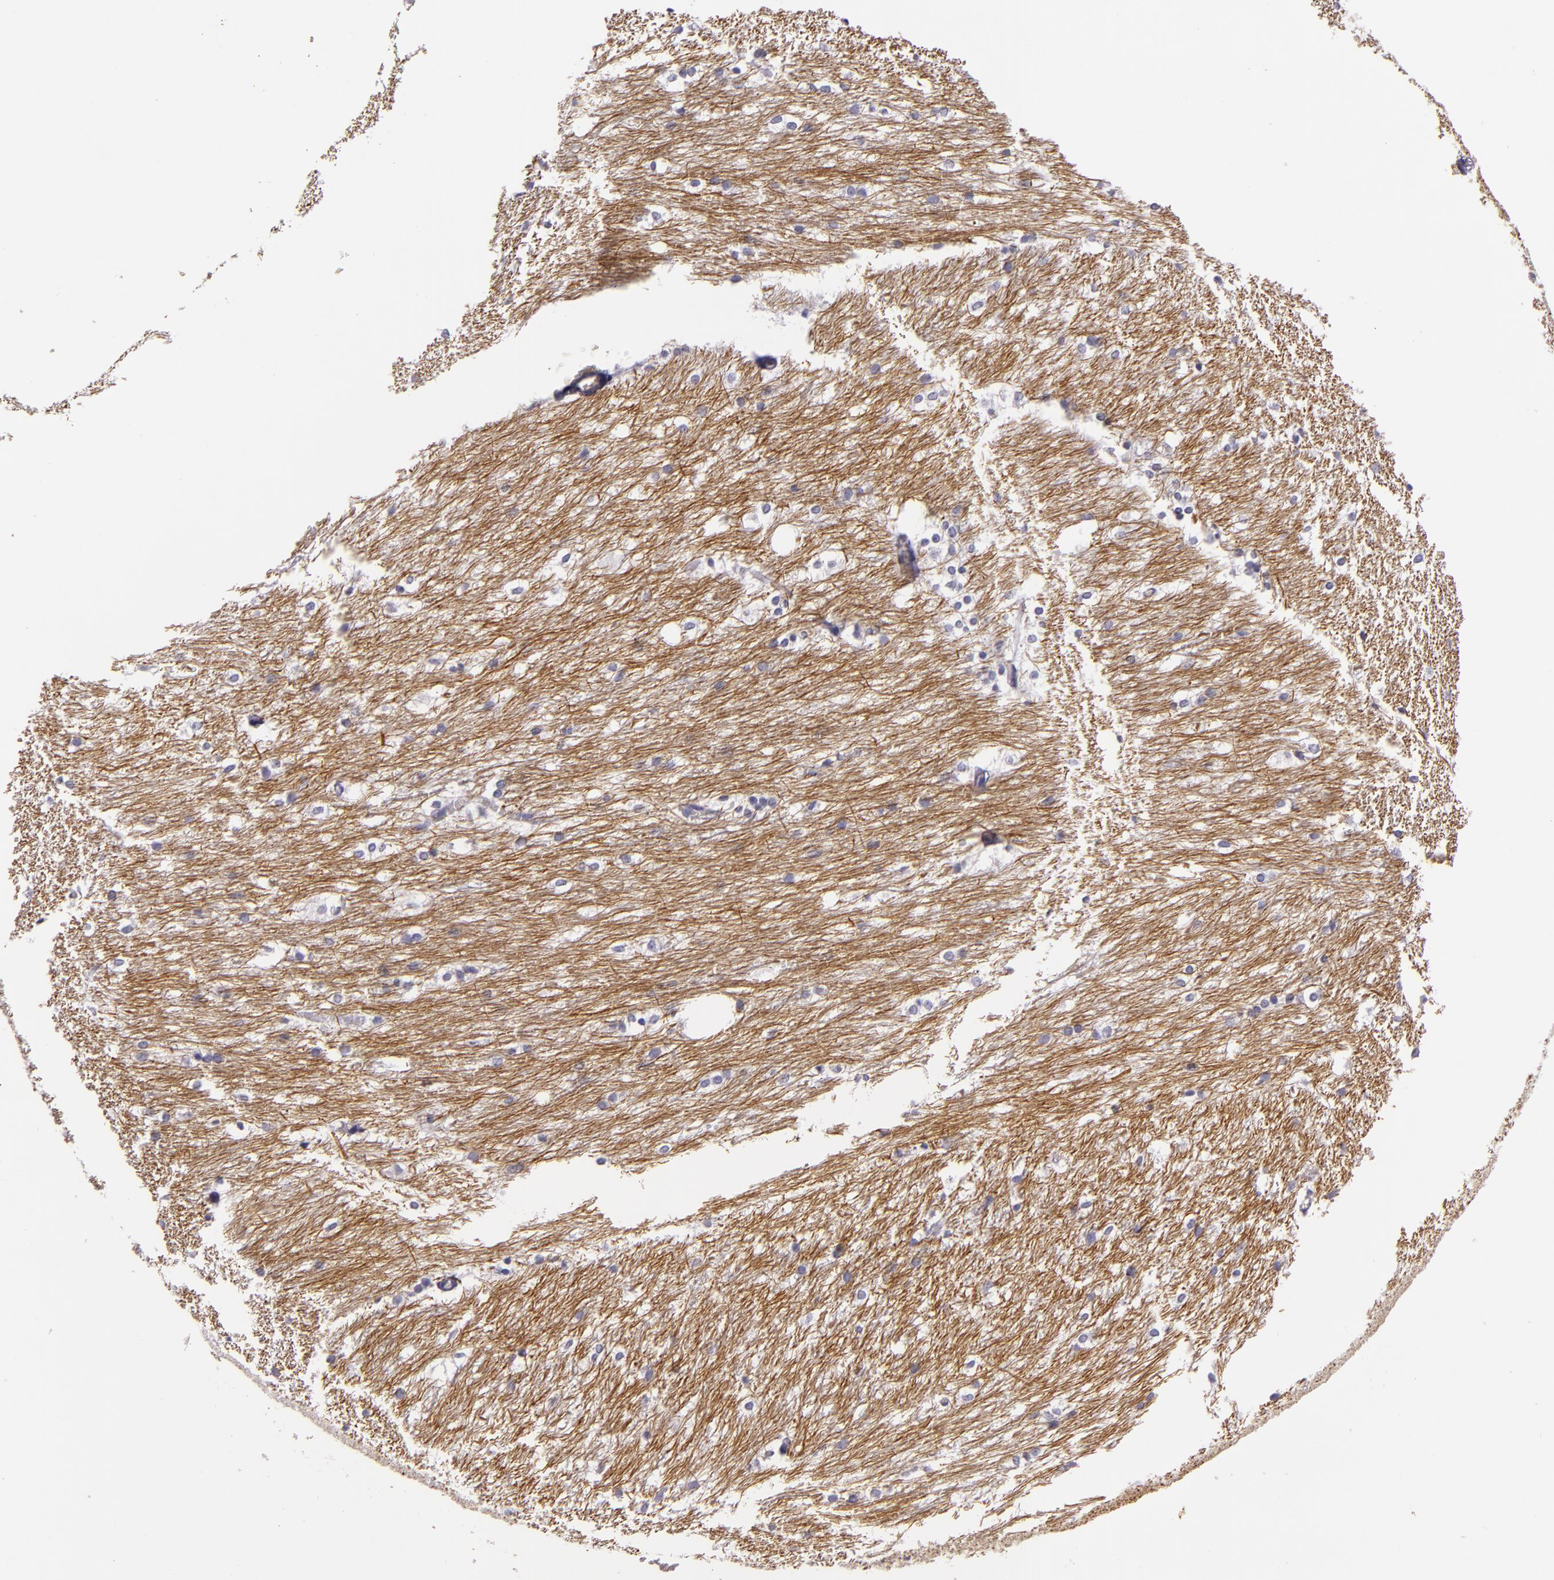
{"staining": {"intensity": "negative", "quantity": "none", "location": "none"}, "tissue": "caudate", "cell_type": "Glial cells", "image_type": "normal", "snomed": [{"axis": "morphology", "description": "Normal tissue, NOS"}, {"axis": "topography", "description": "Lateral ventricle wall"}], "caption": "Immunohistochemical staining of benign human caudate demonstrates no significant staining in glial cells. (DAB immunohistochemistry, high magnification).", "gene": "INA", "patient": {"sex": "female", "age": 19}}